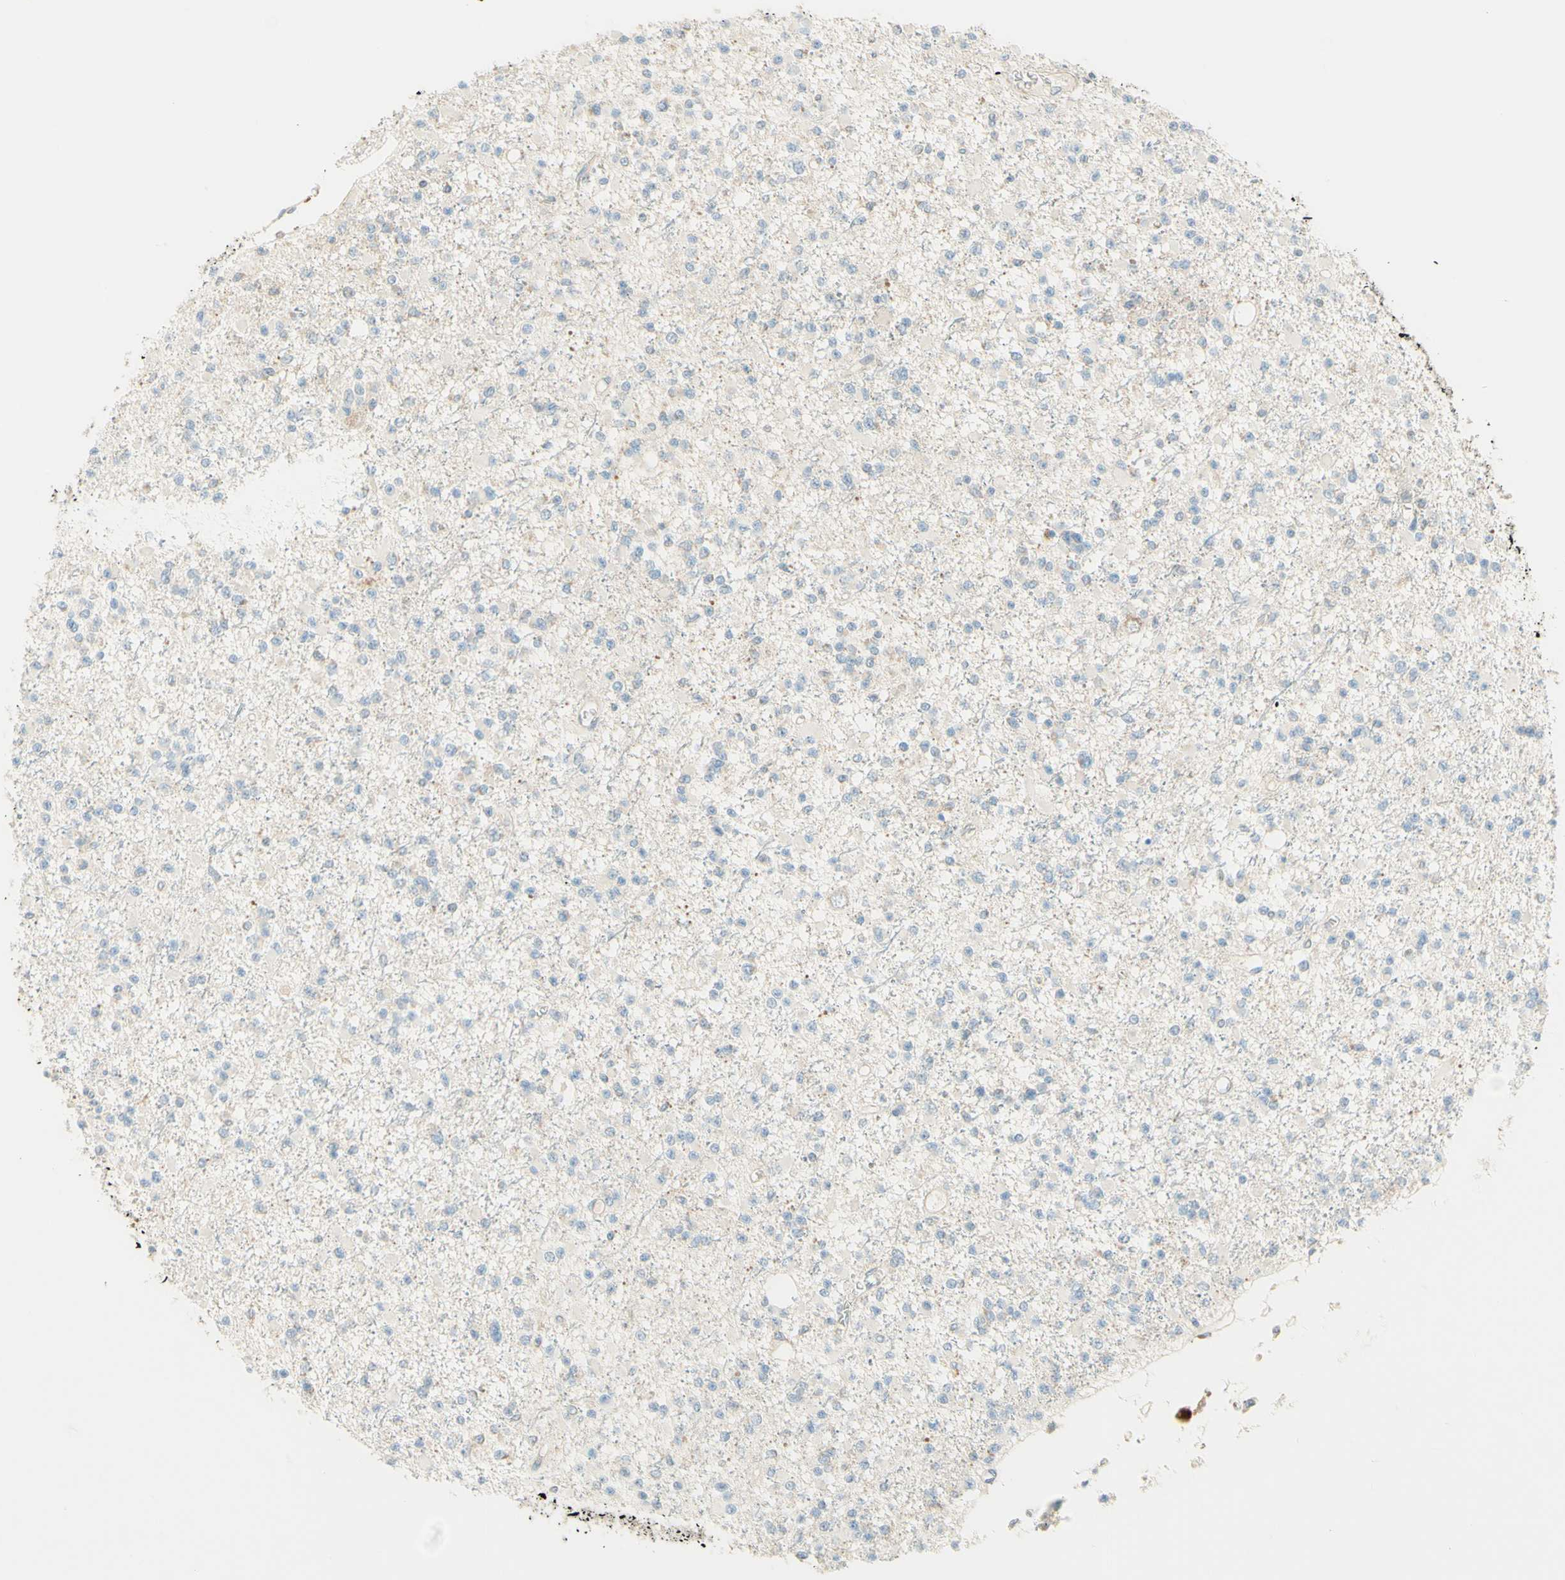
{"staining": {"intensity": "negative", "quantity": "none", "location": "none"}, "tissue": "glioma", "cell_type": "Tumor cells", "image_type": "cancer", "snomed": [{"axis": "morphology", "description": "Glioma, malignant, Low grade"}, {"axis": "topography", "description": "Brain"}], "caption": "DAB (3,3'-diaminobenzidine) immunohistochemical staining of human glioma shows no significant staining in tumor cells.", "gene": "PROM1", "patient": {"sex": "female", "age": 22}}